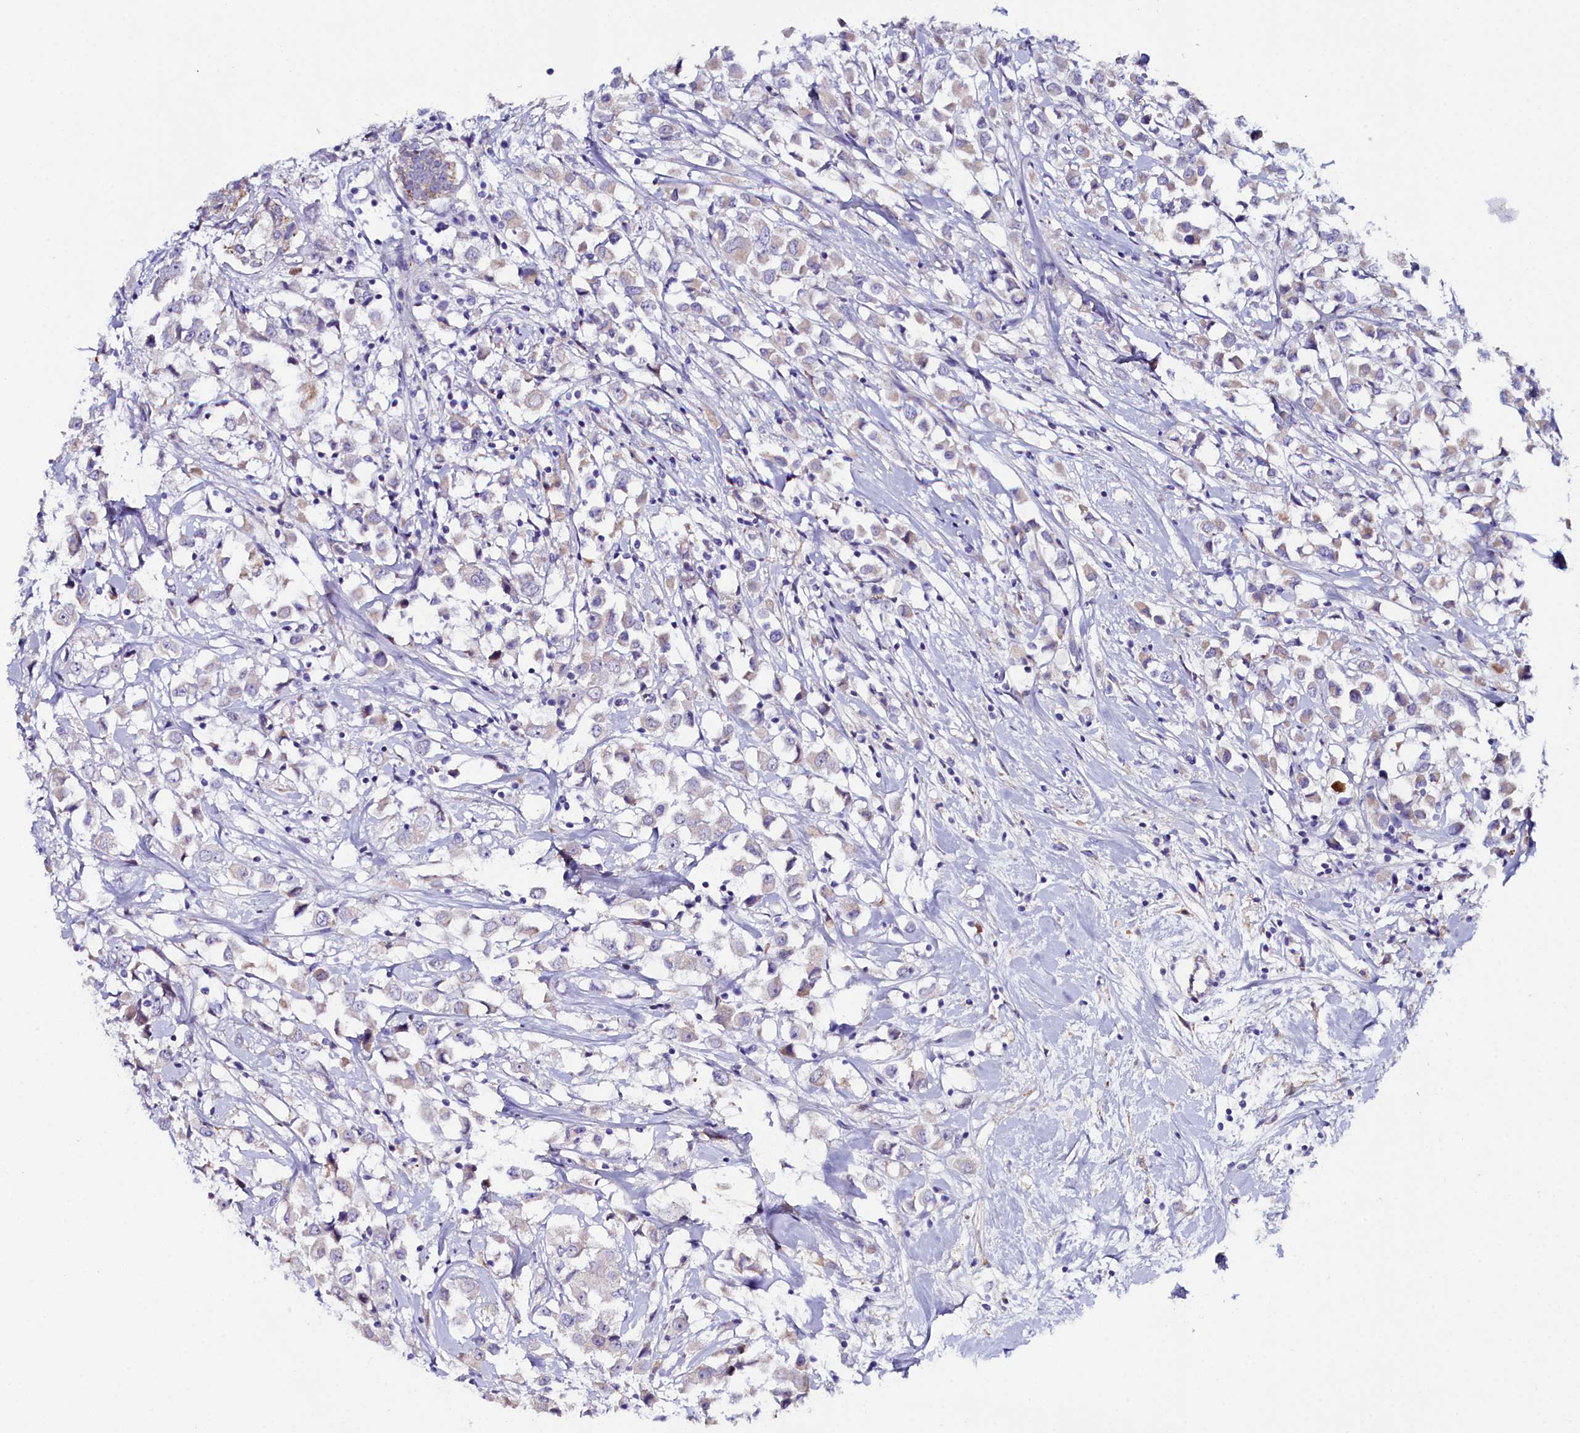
{"staining": {"intensity": "weak", "quantity": "<25%", "location": "cytoplasmic/membranous"}, "tissue": "breast cancer", "cell_type": "Tumor cells", "image_type": "cancer", "snomed": [{"axis": "morphology", "description": "Duct carcinoma"}, {"axis": "topography", "description": "Breast"}], "caption": "DAB (3,3'-diaminobenzidine) immunohistochemical staining of human invasive ductal carcinoma (breast) demonstrates no significant positivity in tumor cells.", "gene": "SLC49A3", "patient": {"sex": "female", "age": 61}}